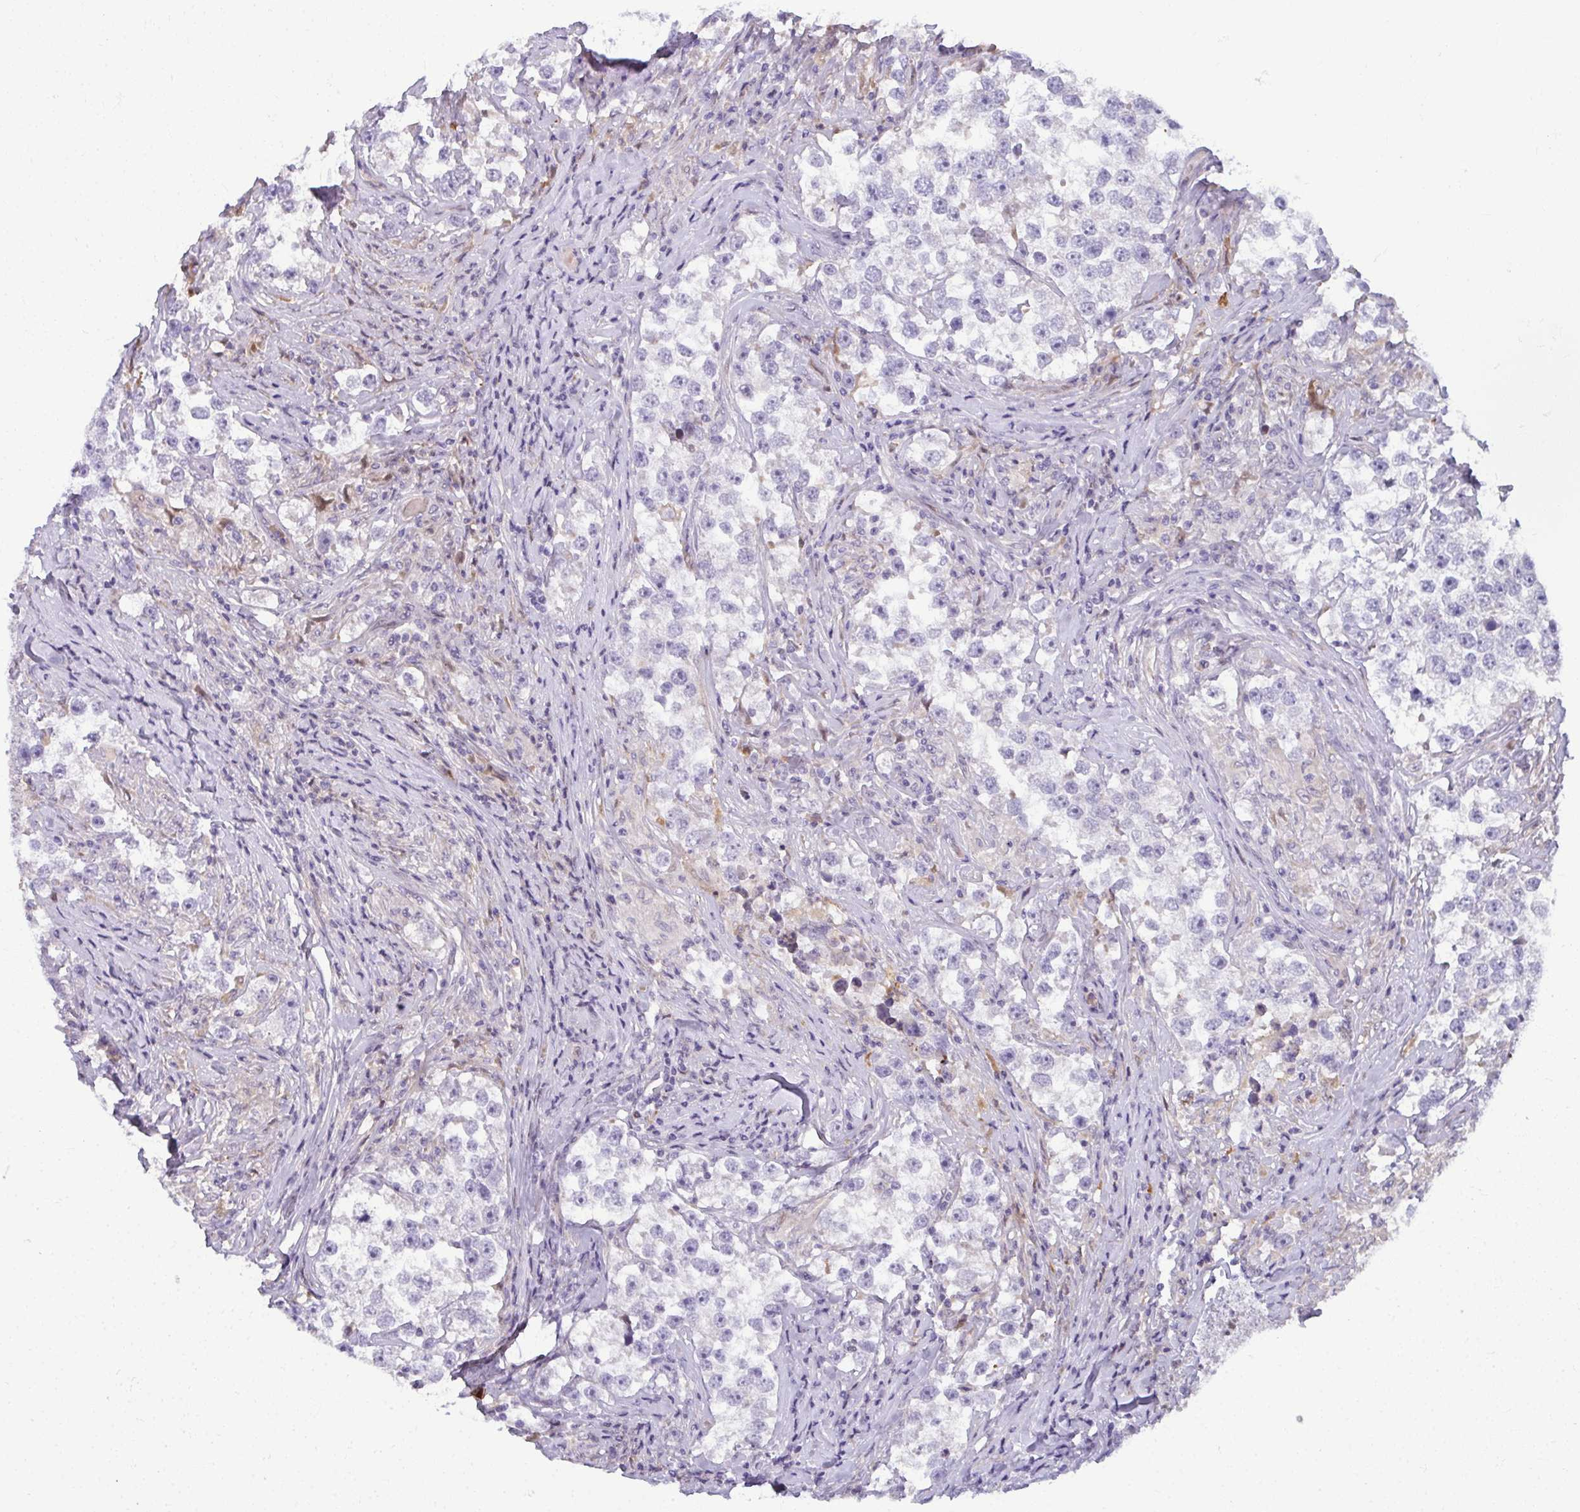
{"staining": {"intensity": "negative", "quantity": "none", "location": "none"}, "tissue": "testis cancer", "cell_type": "Tumor cells", "image_type": "cancer", "snomed": [{"axis": "morphology", "description": "Seminoma, NOS"}, {"axis": "topography", "description": "Testis"}], "caption": "An image of human testis cancer is negative for staining in tumor cells.", "gene": "ODF1", "patient": {"sex": "male", "age": 46}}